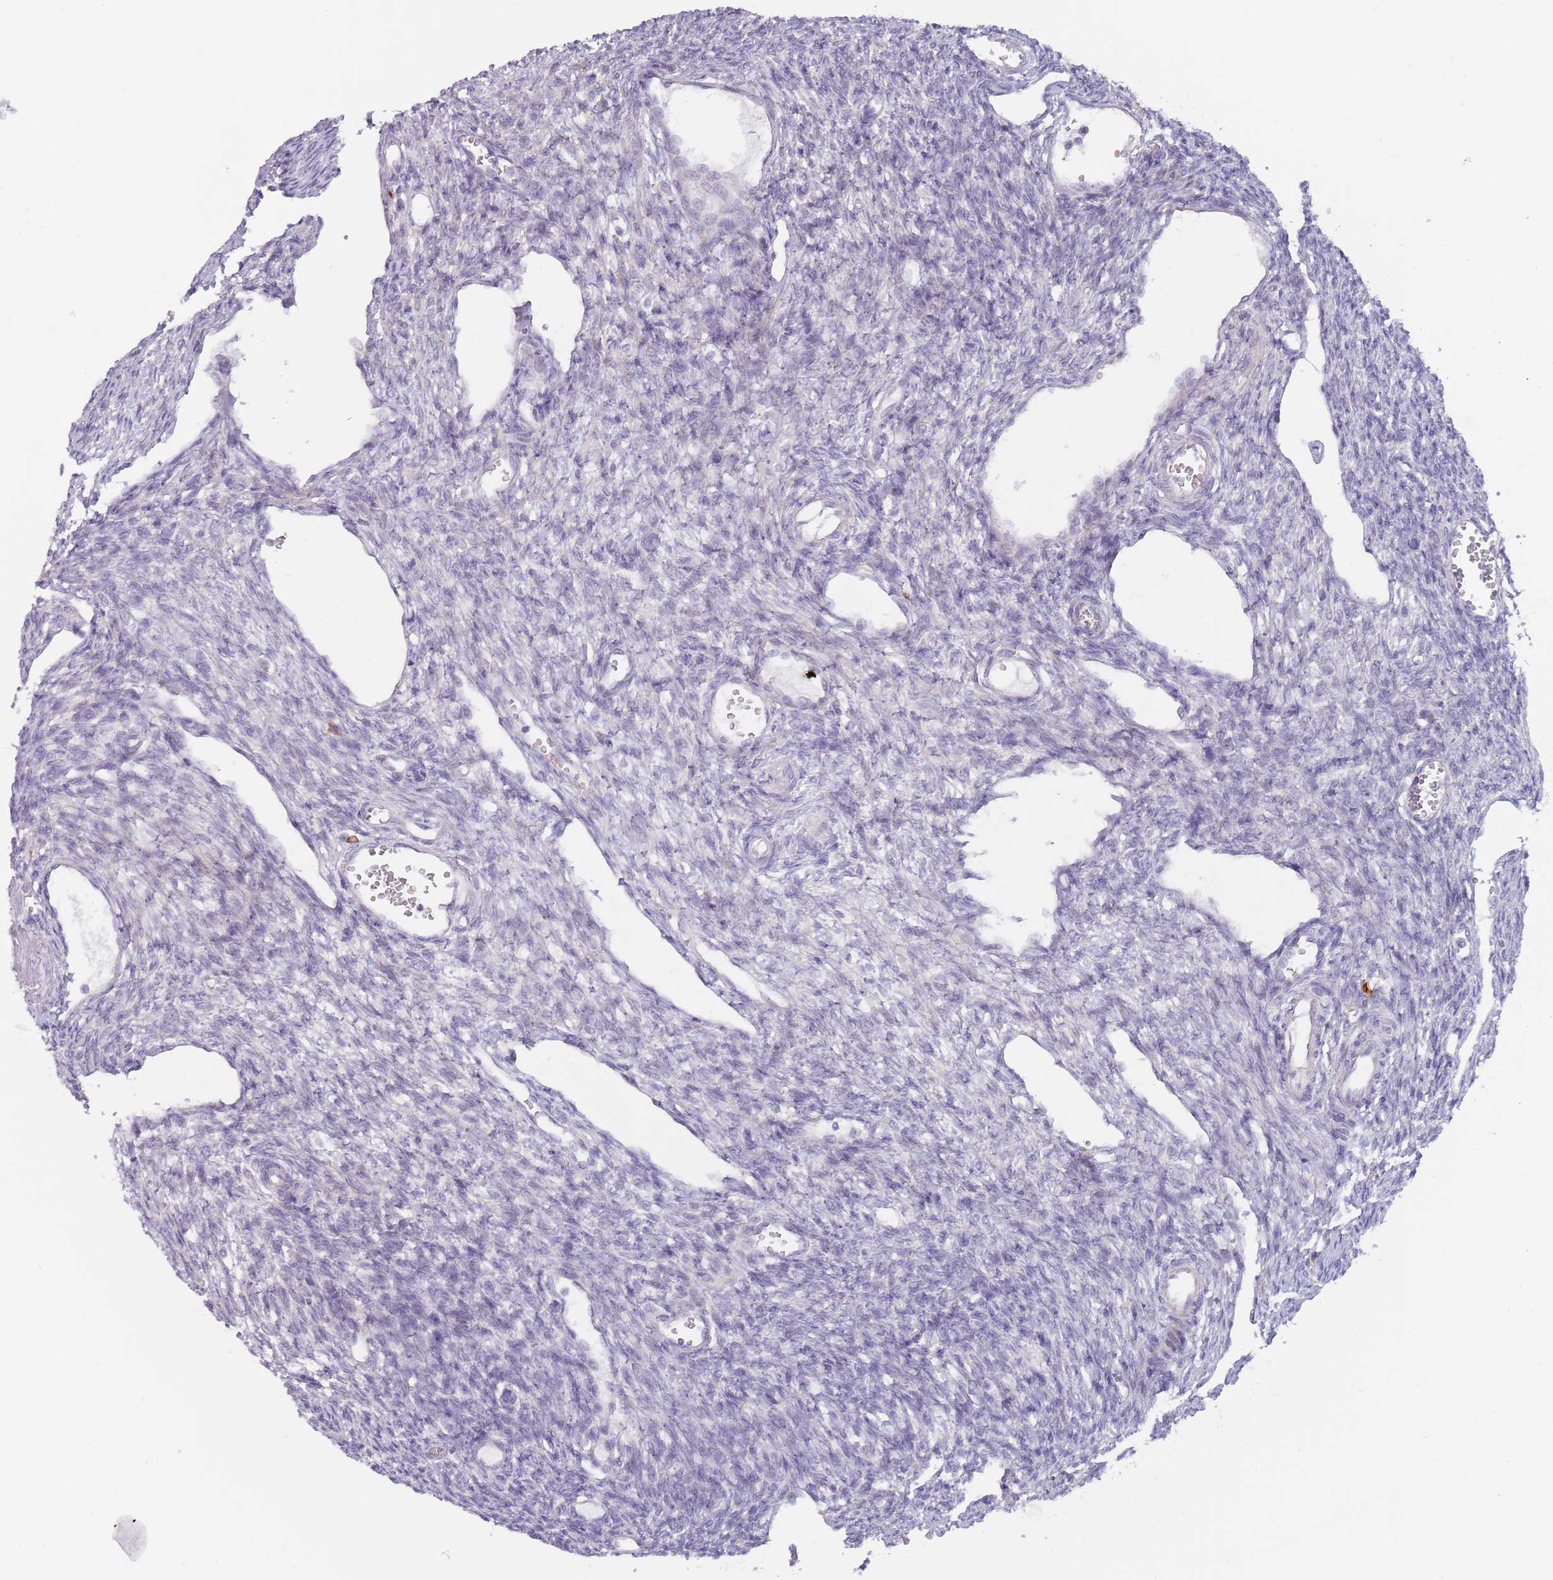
{"staining": {"intensity": "moderate", "quantity": ">75%", "location": "cytoplasmic/membranous"}, "tissue": "ovary", "cell_type": "Follicle cells", "image_type": "normal", "snomed": [{"axis": "morphology", "description": "Normal tissue, NOS"}, {"axis": "morphology", "description": "Cyst, NOS"}, {"axis": "topography", "description": "Ovary"}], "caption": "Immunohistochemical staining of normal ovary exhibits medium levels of moderate cytoplasmic/membranous expression in about >75% of follicle cells. (IHC, brightfield microscopy, high magnification).", "gene": "DXO", "patient": {"sex": "female", "age": 33}}